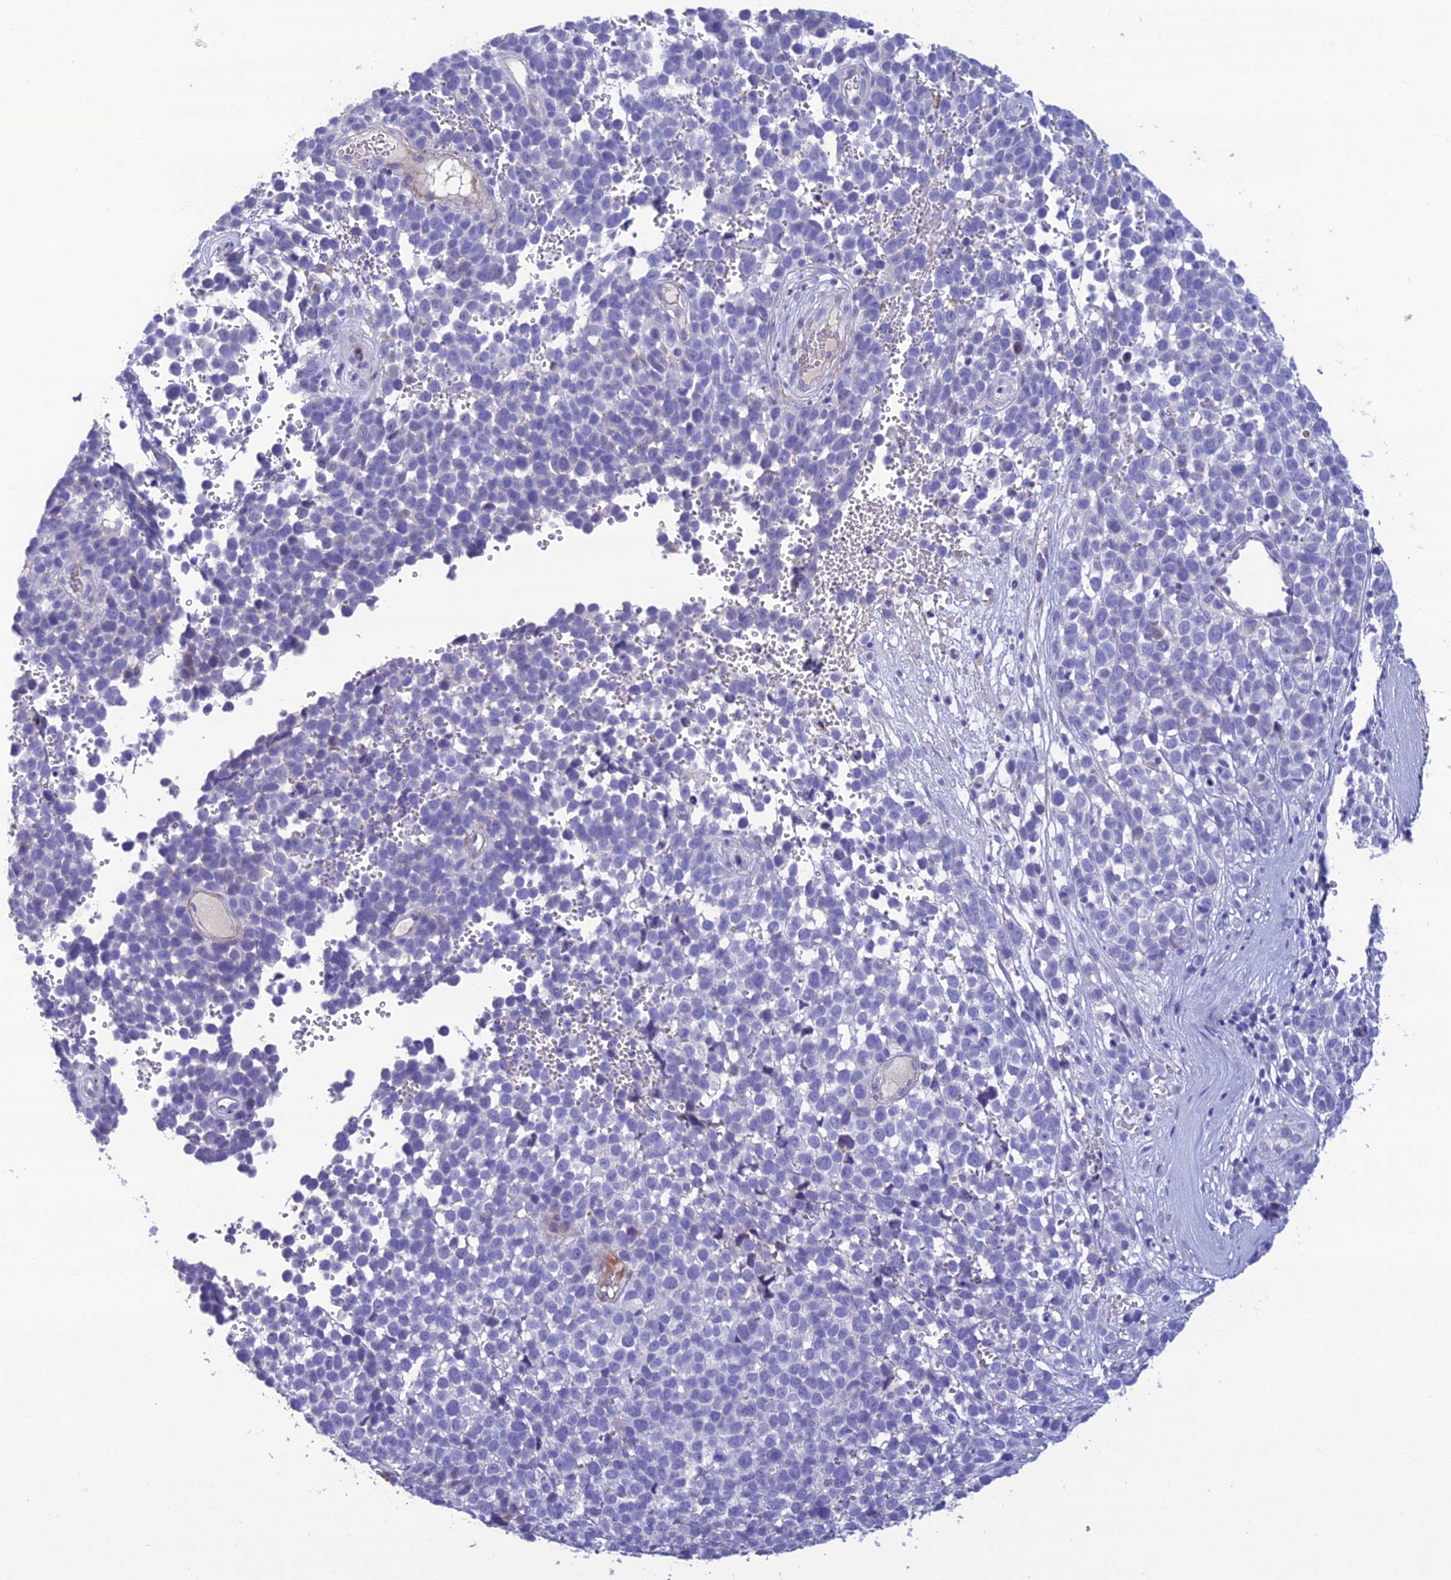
{"staining": {"intensity": "negative", "quantity": "none", "location": "none"}, "tissue": "melanoma", "cell_type": "Tumor cells", "image_type": "cancer", "snomed": [{"axis": "morphology", "description": "Malignant melanoma, NOS"}, {"axis": "topography", "description": "Nose, NOS"}], "caption": "Human melanoma stained for a protein using immunohistochemistry (IHC) exhibits no expression in tumor cells.", "gene": "OR56B1", "patient": {"sex": "female", "age": 48}}